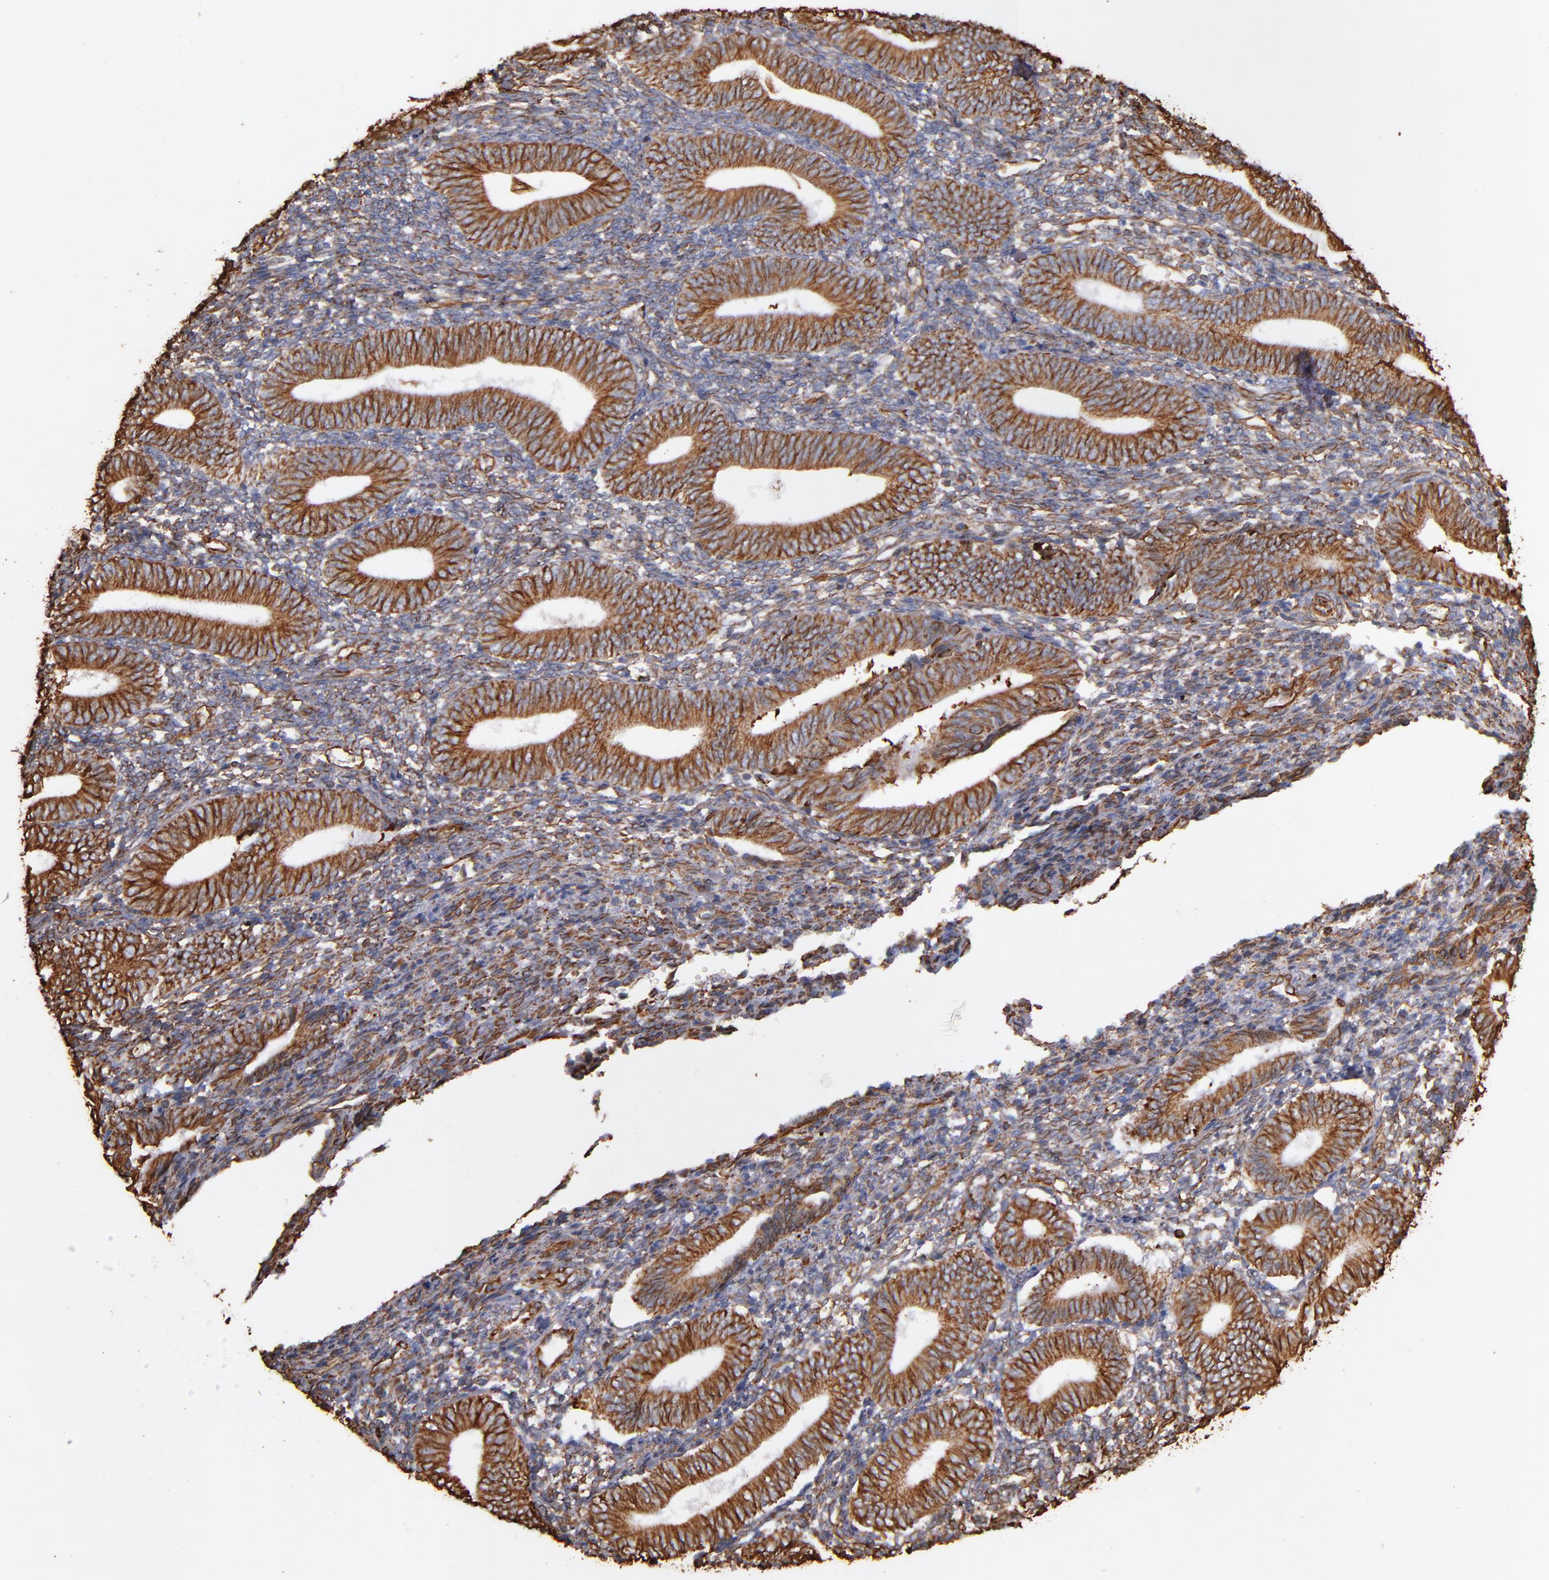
{"staining": {"intensity": "weak", "quantity": ">75%", "location": "cytoplasmic/membranous"}, "tissue": "endometrium", "cell_type": "Cells in endometrial stroma", "image_type": "normal", "snomed": [{"axis": "morphology", "description": "Normal tissue, NOS"}, {"axis": "topography", "description": "Uterus"}, {"axis": "topography", "description": "Endometrium"}], "caption": "Brown immunohistochemical staining in unremarkable endometrium demonstrates weak cytoplasmic/membranous expression in approximately >75% of cells in endometrial stroma.", "gene": "VIM", "patient": {"sex": "female", "age": 33}}